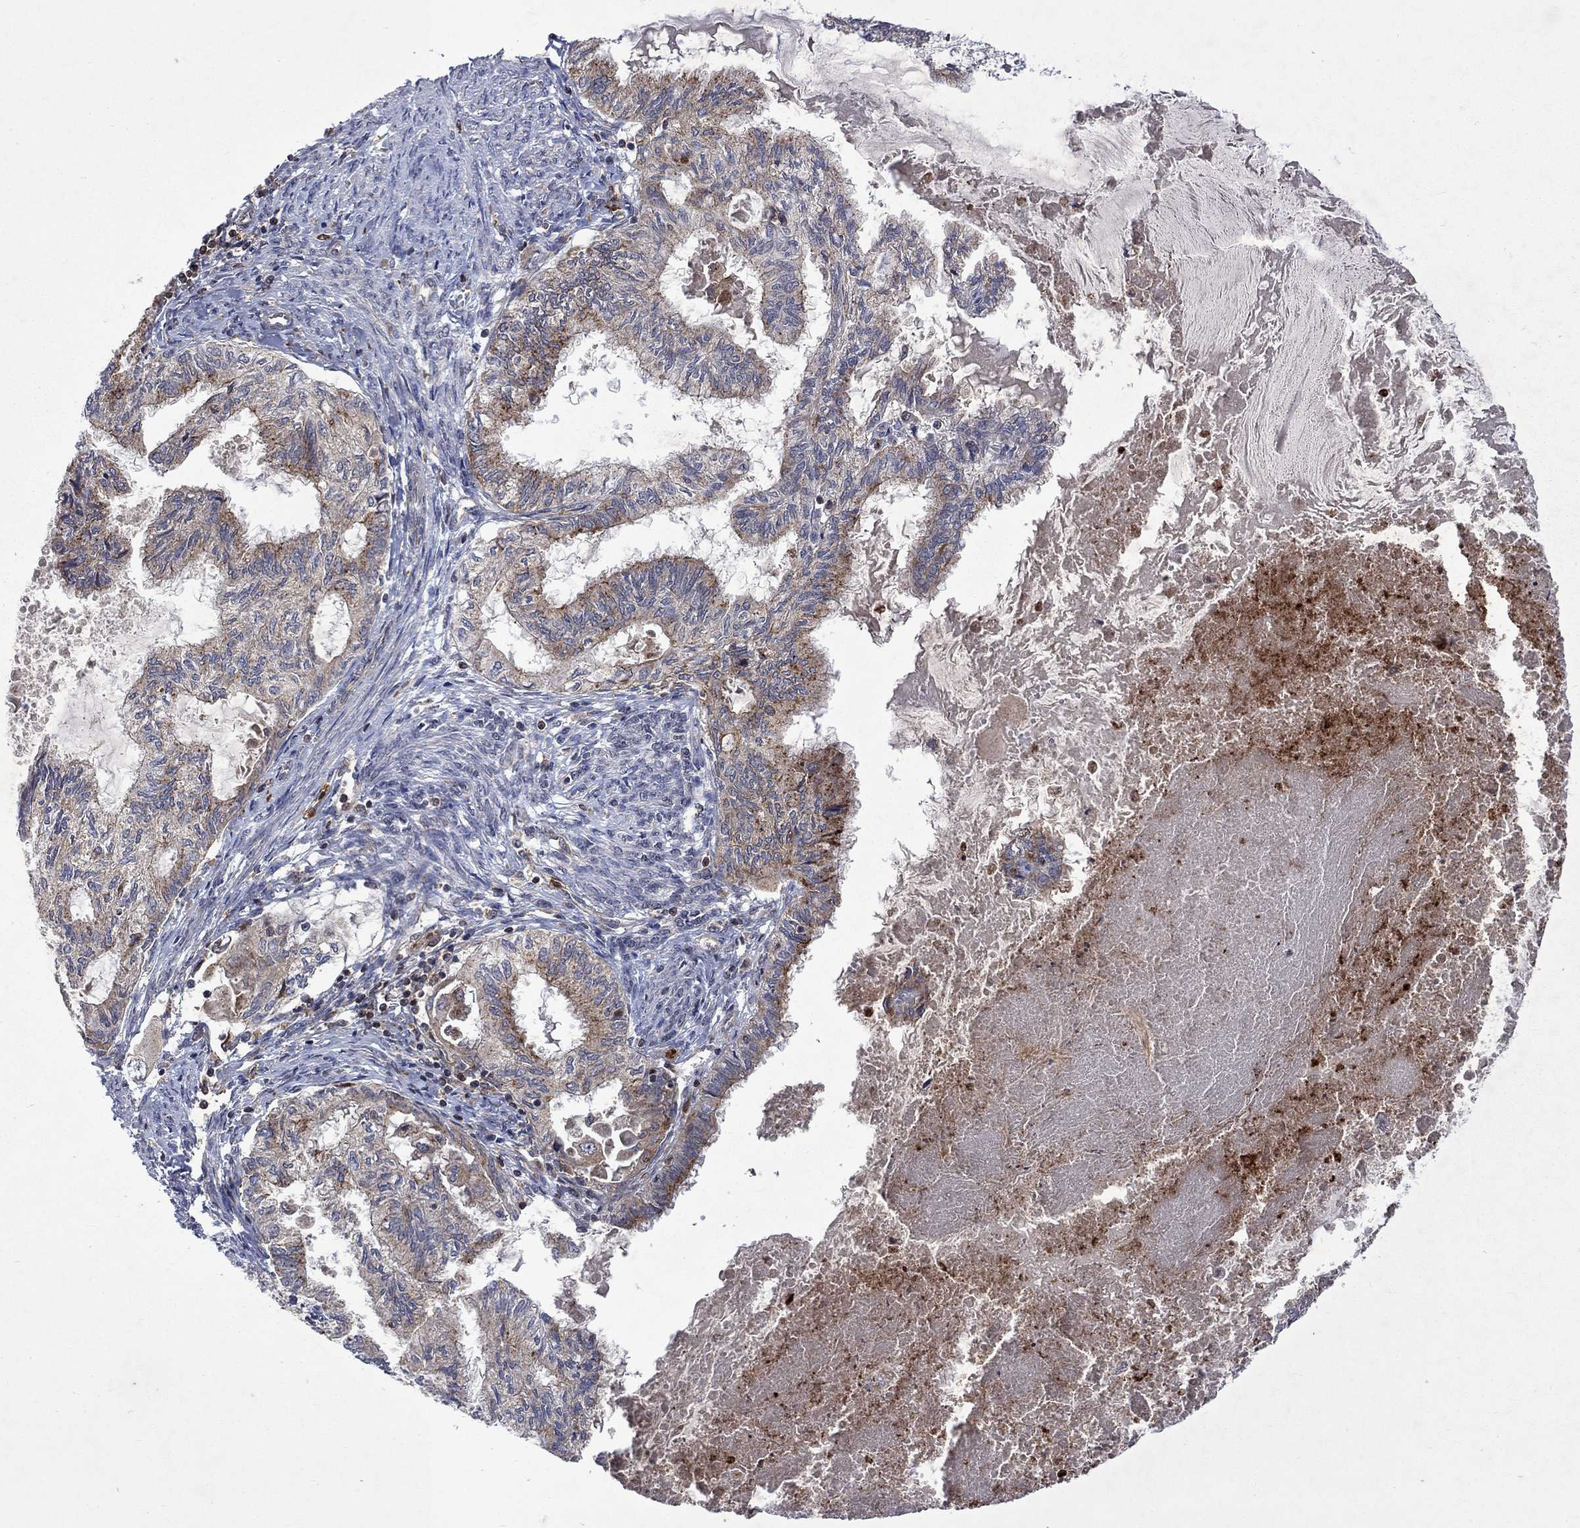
{"staining": {"intensity": "moderate", "quantity": ">75%", "location": "cytoplasmic/membranous"}, "tissue": "endometrial cancer", "cell_type": "Tumor cells", "image_type": "cancer", "snomed": [{"axis": "morphology", "description": "Adenocarcinoma, NOS"}, {"axis": "topography", "description": "Endometrium"}], "caption": "High-magnification brightfield microscopy of adenocarcinoma (endometrial) stained with DAB (3,3'-diaminobenzidine) (brown) and counterstained with hematoxylin (blue). tumor cells exhibit moderate cytoplasmic/membranous expression is seen in about>75% of cells.", "gene": "TMEM33", "patient": {"sex": "female", "age": 86}}